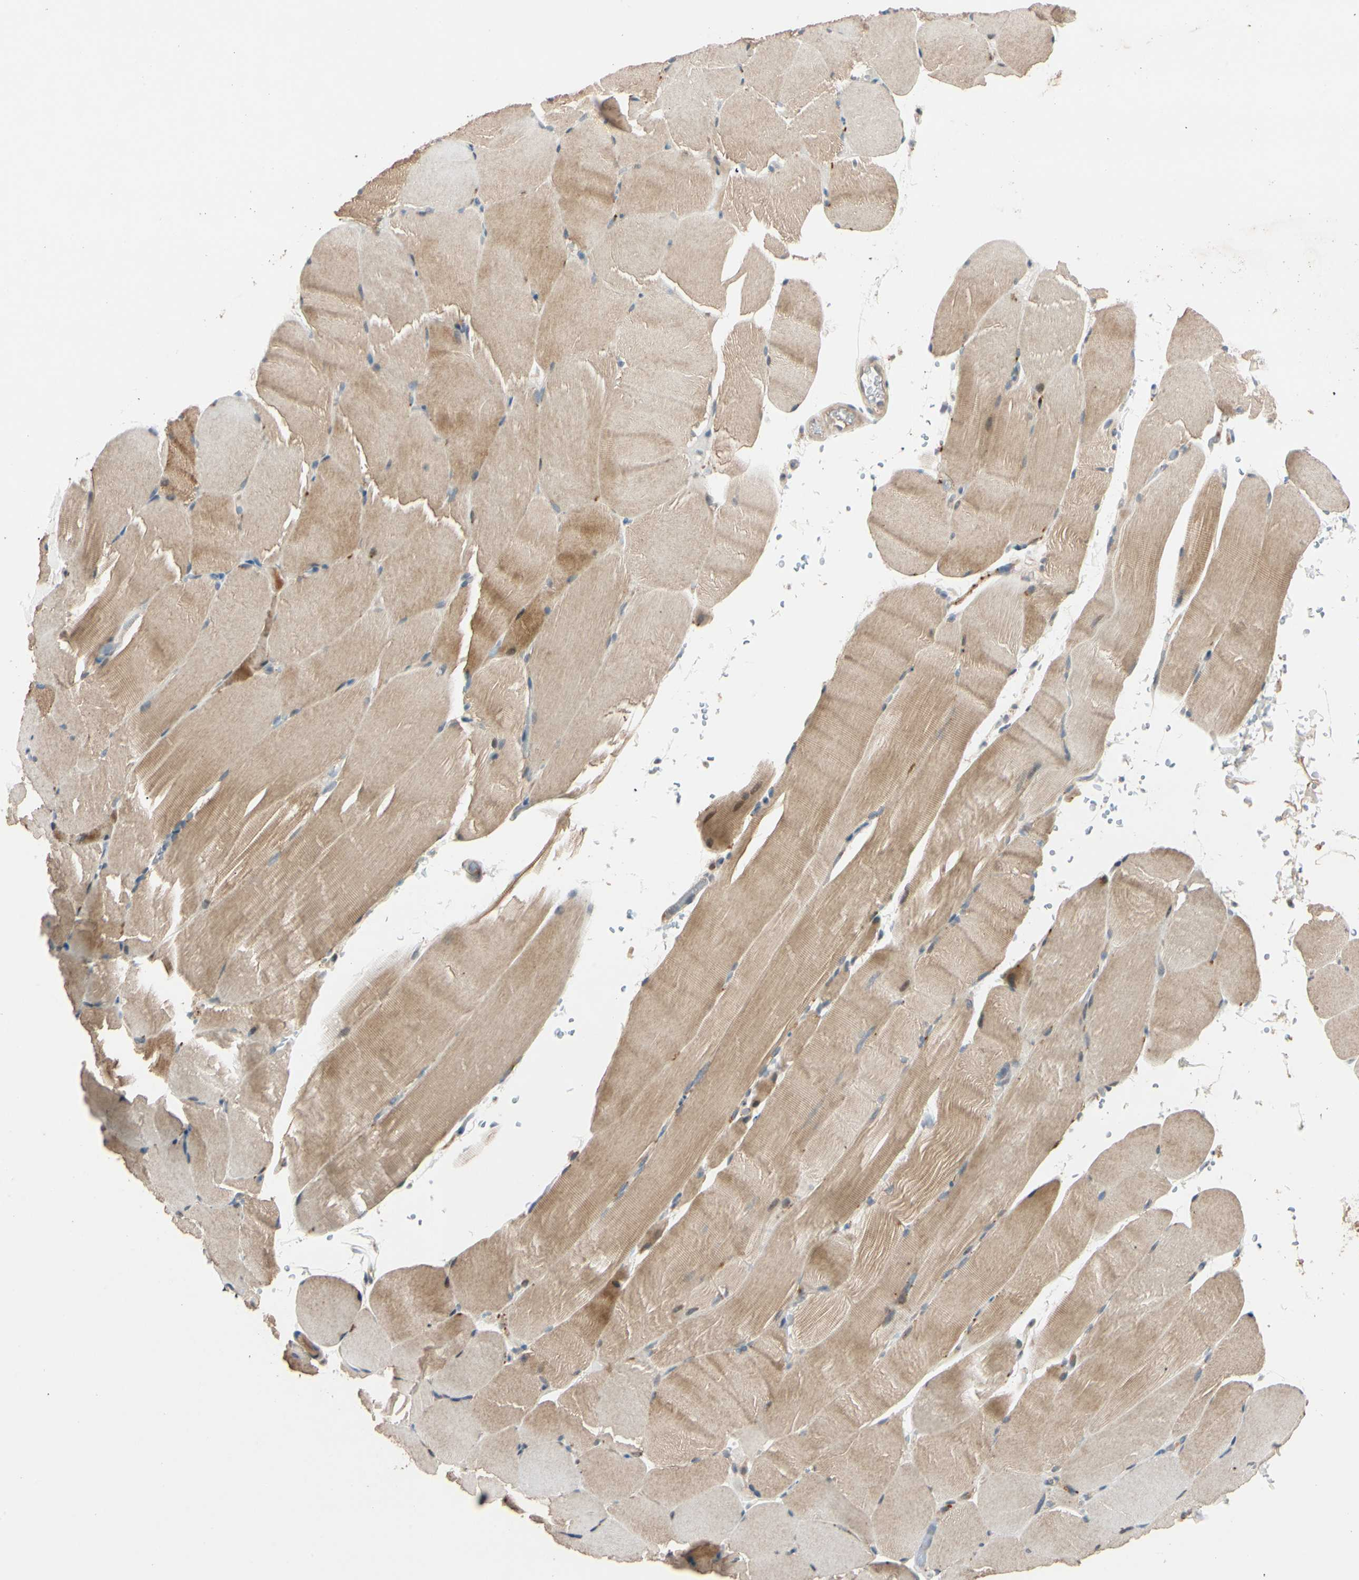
{"staining": {"intensity": "weak", "quantity": "25%-75%", "location": "cytoplasmic/membranous"}, "tissue": "skeletal muscle", "cell_type": "Myocytes", "image_type": "normal", "snomed": [{"axis": "morphology", "description": "Normal tissue, NOS"}, {"axis": "topography", "description": "Skeletal muscle"}, {"axis": "topography", "description": "Parathyroid gland"}], "caption": "An image of skeletal muscle stained for a protein reveals weak cytoplasmic/membranous brown staining in myocytes. (DAB (3,3'-diaminobenzidine) IHC, brown staining for protein, blue staining for nuclei).", "gene": "ACSL5", "patient": {"sex": "female", "age": 37}}